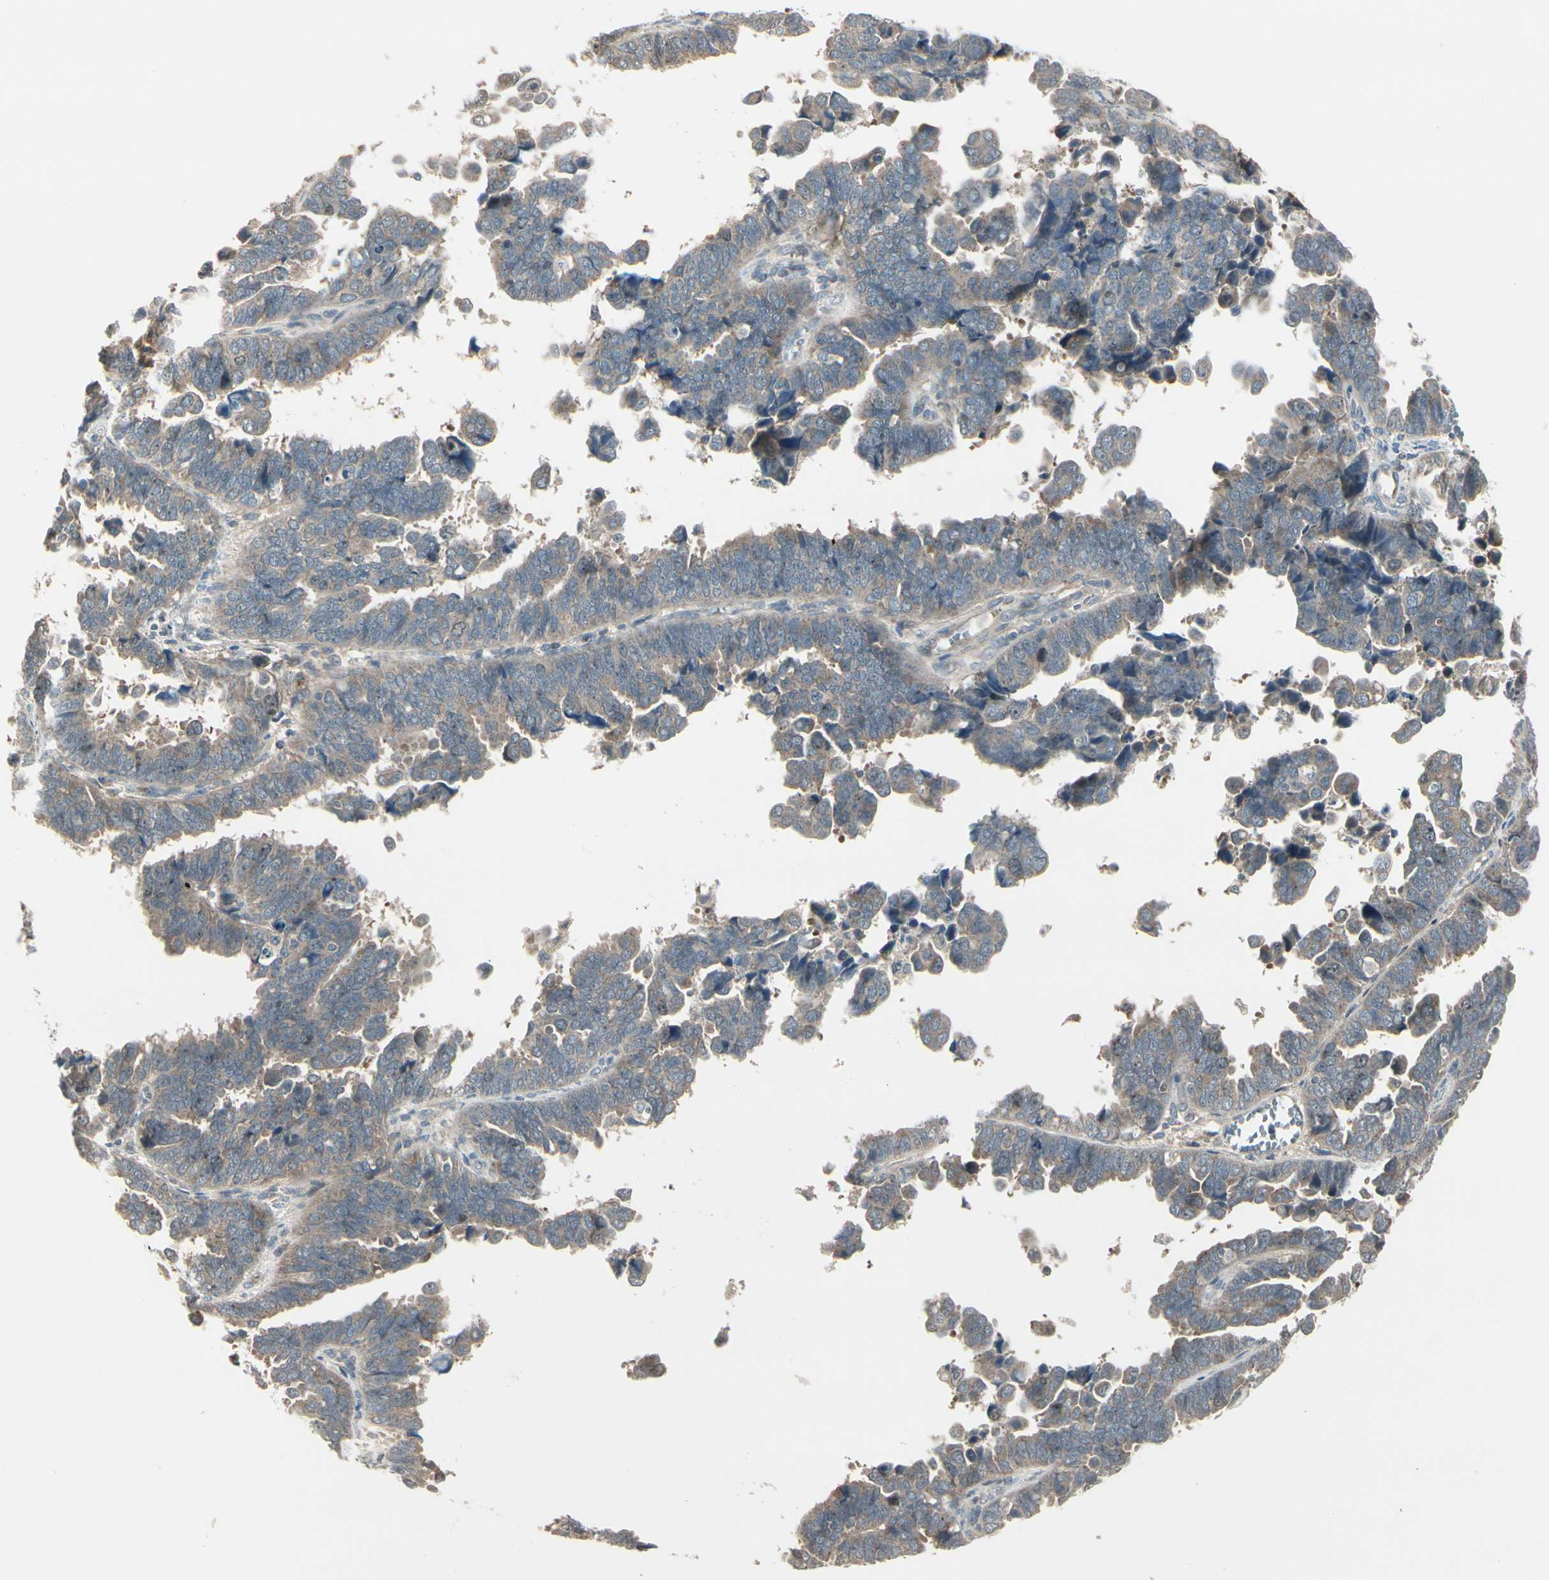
{"staining": {"intensity": "negative", "quantity": "none", "location": "none"}, "tissue": "endometrial cancer", "cell_type": "Tumor cells", "image_type": "cancer", "snomed": [{"axis": "morphology", "description": "Adenocarcinoma, NOS"}, {"axis": "topography", "description": "Endometrium"}], "caption": "Tumor cells are negative for brown protein staining in endometrial adenocarcinoma.", "gene": "FHDC1", "patient": {"sex": "female", "age": 75}}